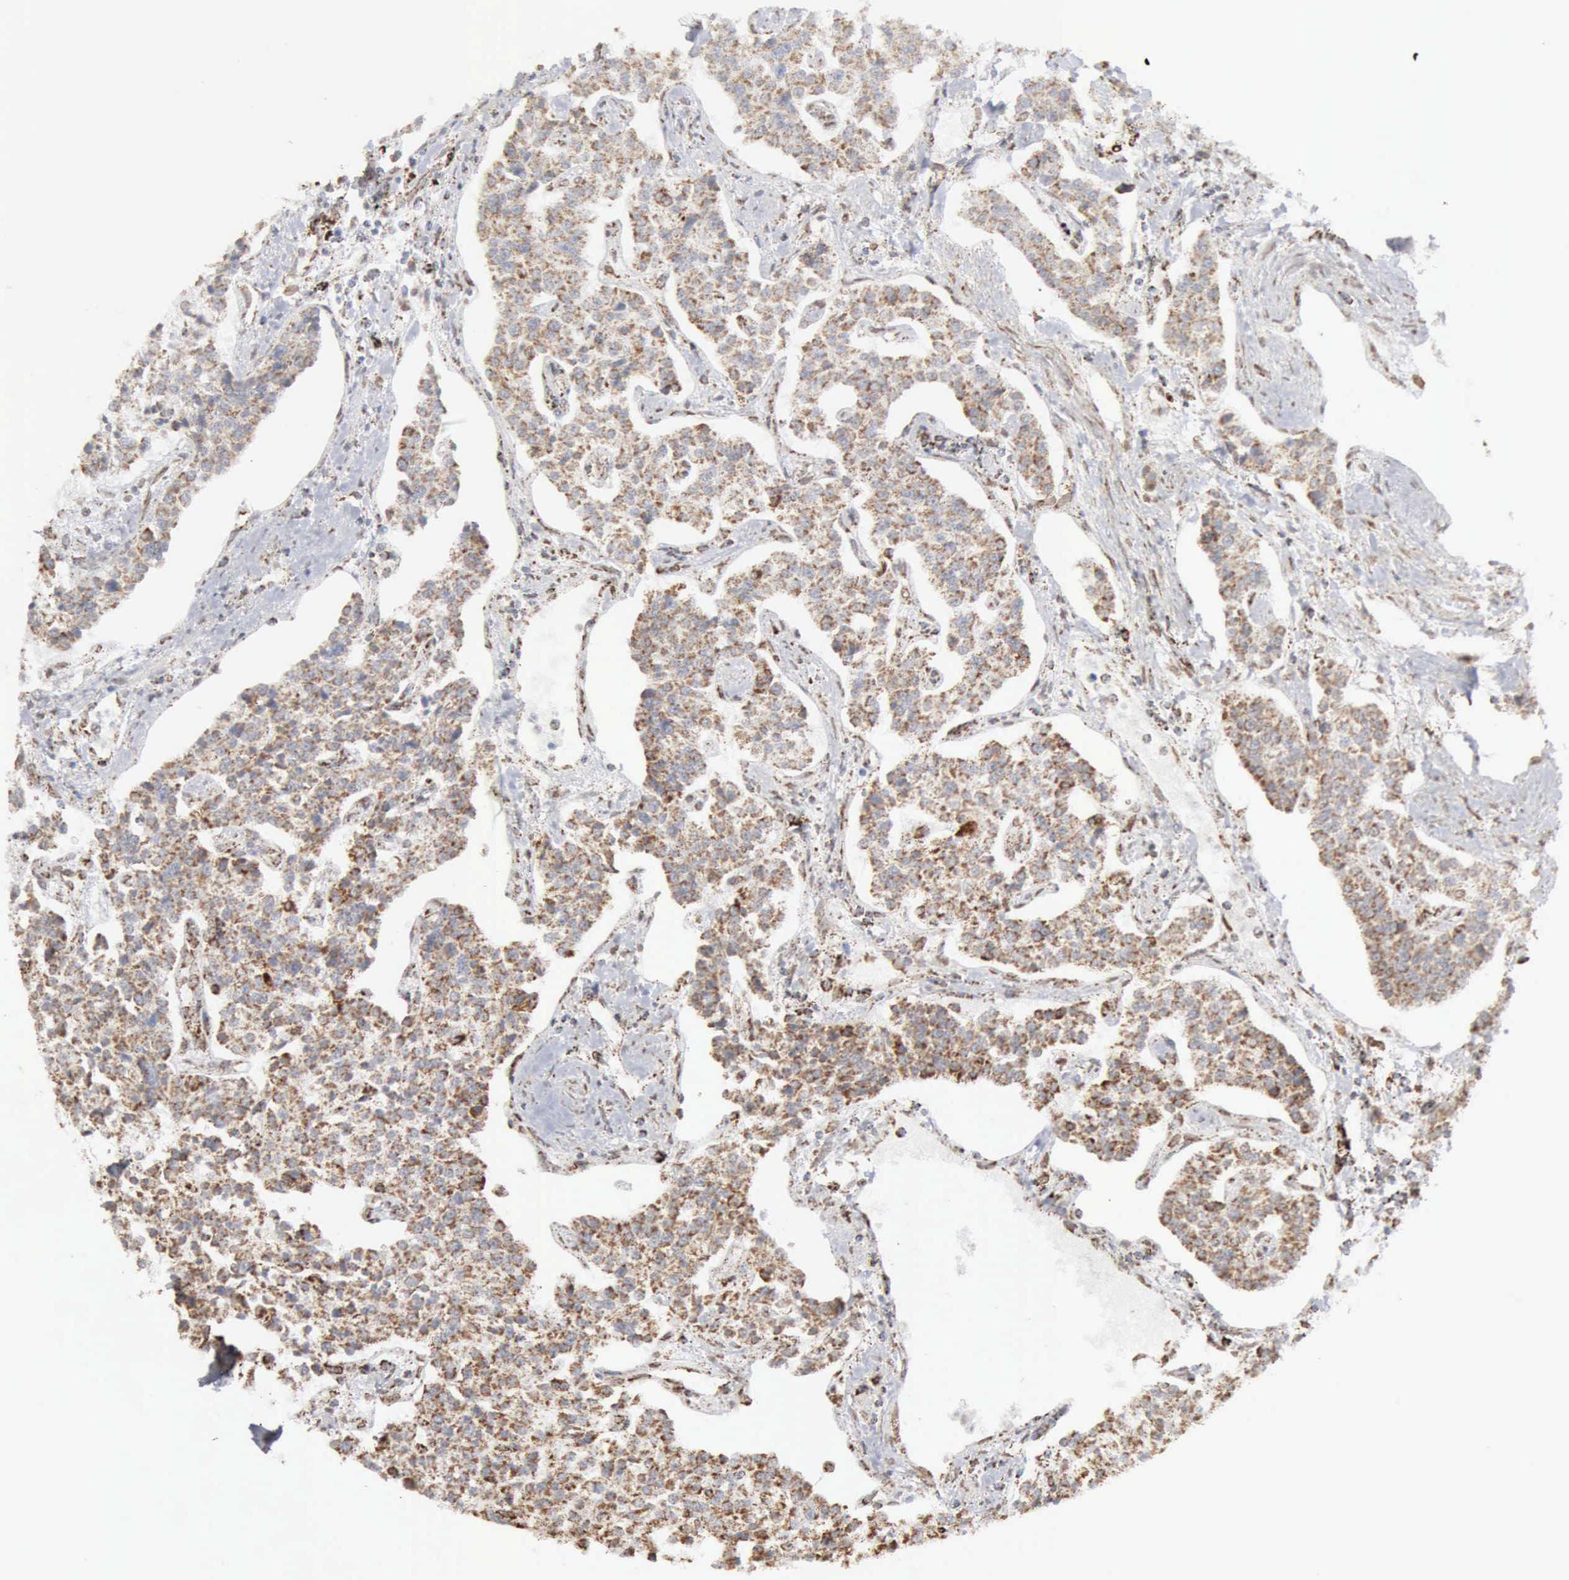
{"staining": {"intensity": "moderate", "quantity": ">75%", "location": "cytoplasmic/membranous"}, "tissue": "carcinoid", "cell_type": "Tumor cells", "image_type": "cancer", "snomed": [{"axis": "morphology", "description": "Carcinoid, malignant, NOS"}, {"axis": "topography", "description": "Stomach"}], "caption": "The histopathology image shows immunohistochemical staining of carcinoid. There is moderate cytoplasmic/membranous staining is identified in approximately >75% of tumor cells.", "gene": "ACO2", "patient": {"sex": "female", "age": 76}}